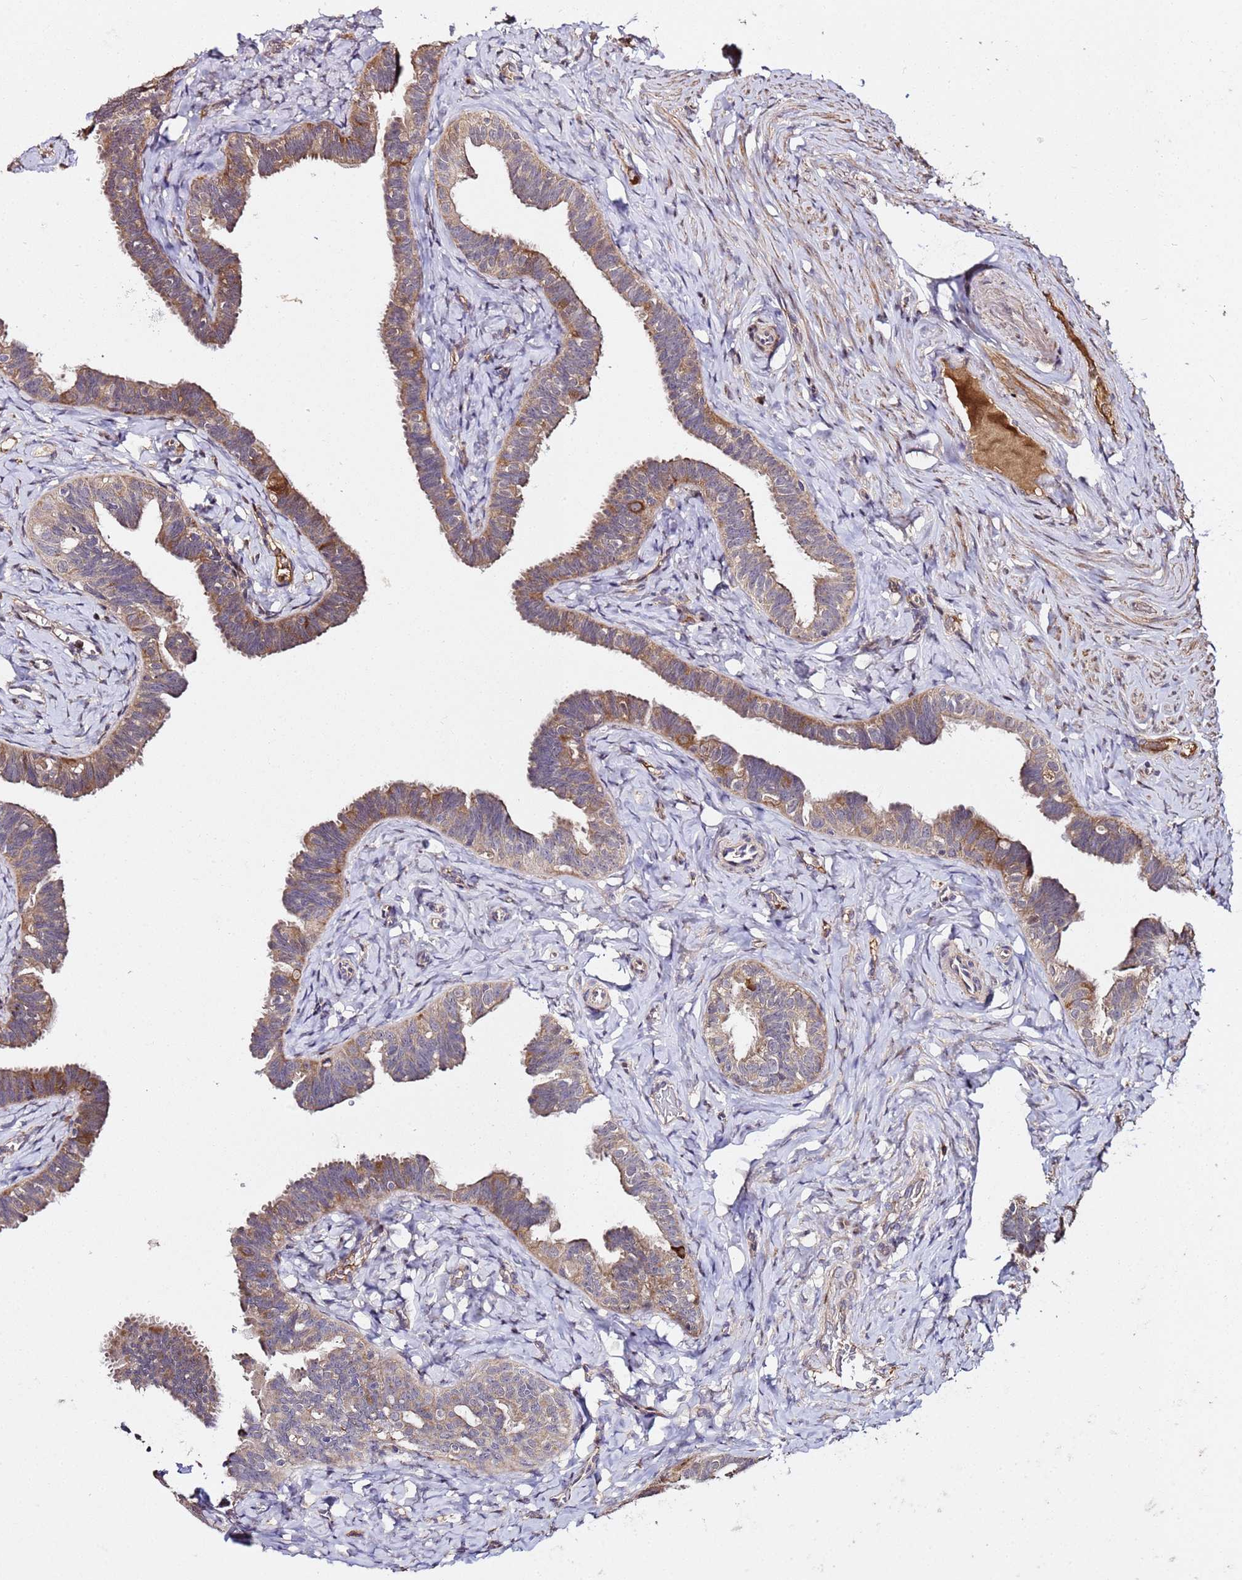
{"staining": {"intensity": "moderate", "quantity": ">75%", "location": "cytoplasmic/membranous"}, "tissue": "fallopian tube", "cell_type": "Glandular cells", "image_type": "normal", "snomed": [{"axis": "morphology", "description": "Normal tissue, NOS"}, {"axis": "topography", "description": "Fallopian tube"}], "caption": "IHC staining of benign fallopian tube, which reveals medium levels of moderate cytoplasmic/membranous staining in approximately >75% of glandular cells indicating moderate cytoplasmic/membranous protein positivity. The staining was performed using DAB (brown) for protein detection and nuclei were counterstained in hematoxylin (blue).", "gene": "WNK4", "patient": {"sex": "female", "age": 65}}